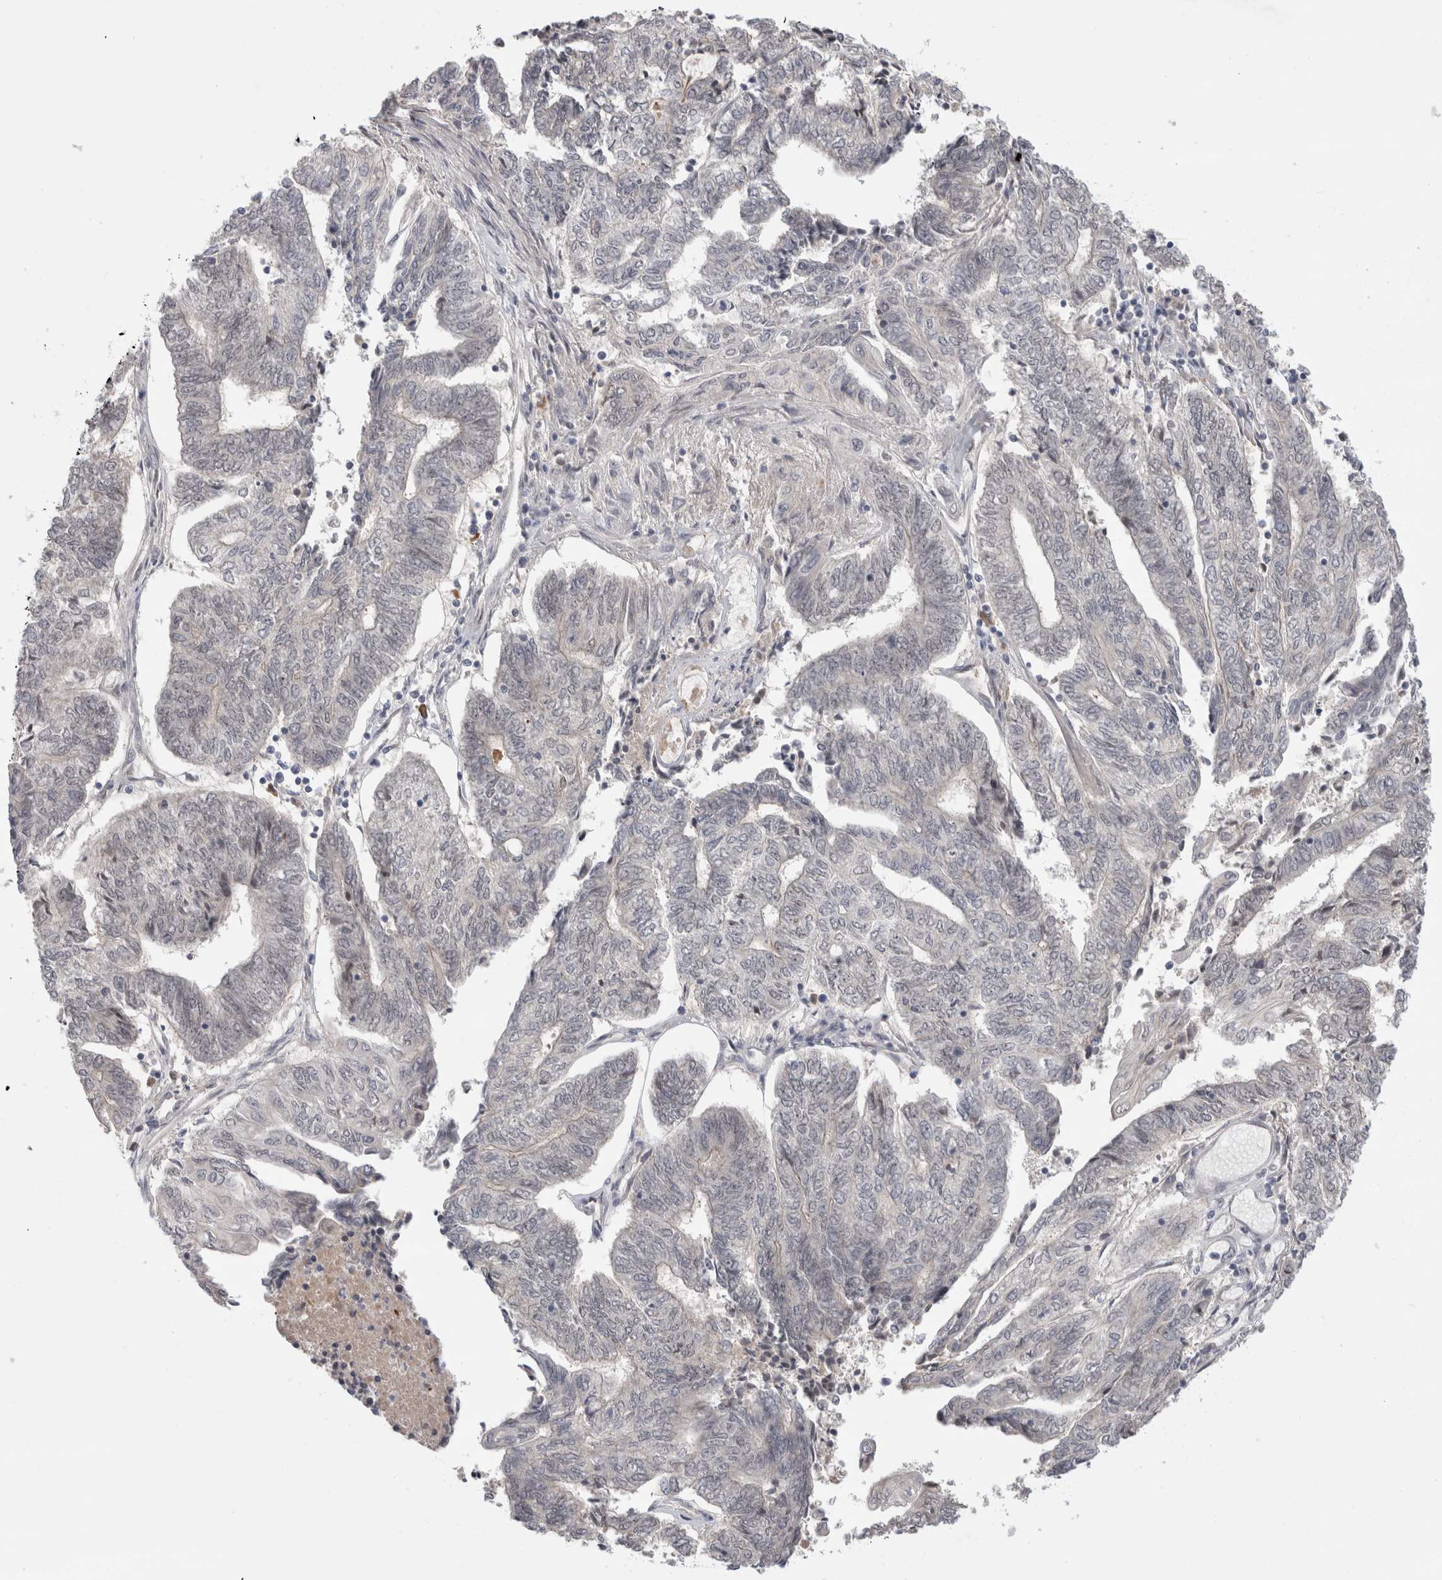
{"staining": {"intensity": "negative", "quantity": "none", "location": "none"}, "tissue": "endometrial cancer", "cell_type": "Tumor cells", "image_type": "cancer", "snomed": [{"axis": "morphology", "description": "Adenocarcinoma, NOS"}, {"axis": "topography", "description": "Uterus"}, {"axis": "topography", "description": "Endometrium"}], "caption": "Human endometrial adenocarcinoma stained for a protein using immunohistochemistry (IHC) demonstrates no staining in tumor cells.", "gene": "ZNF24", "patient": {"sex": "female", "age": 70}}